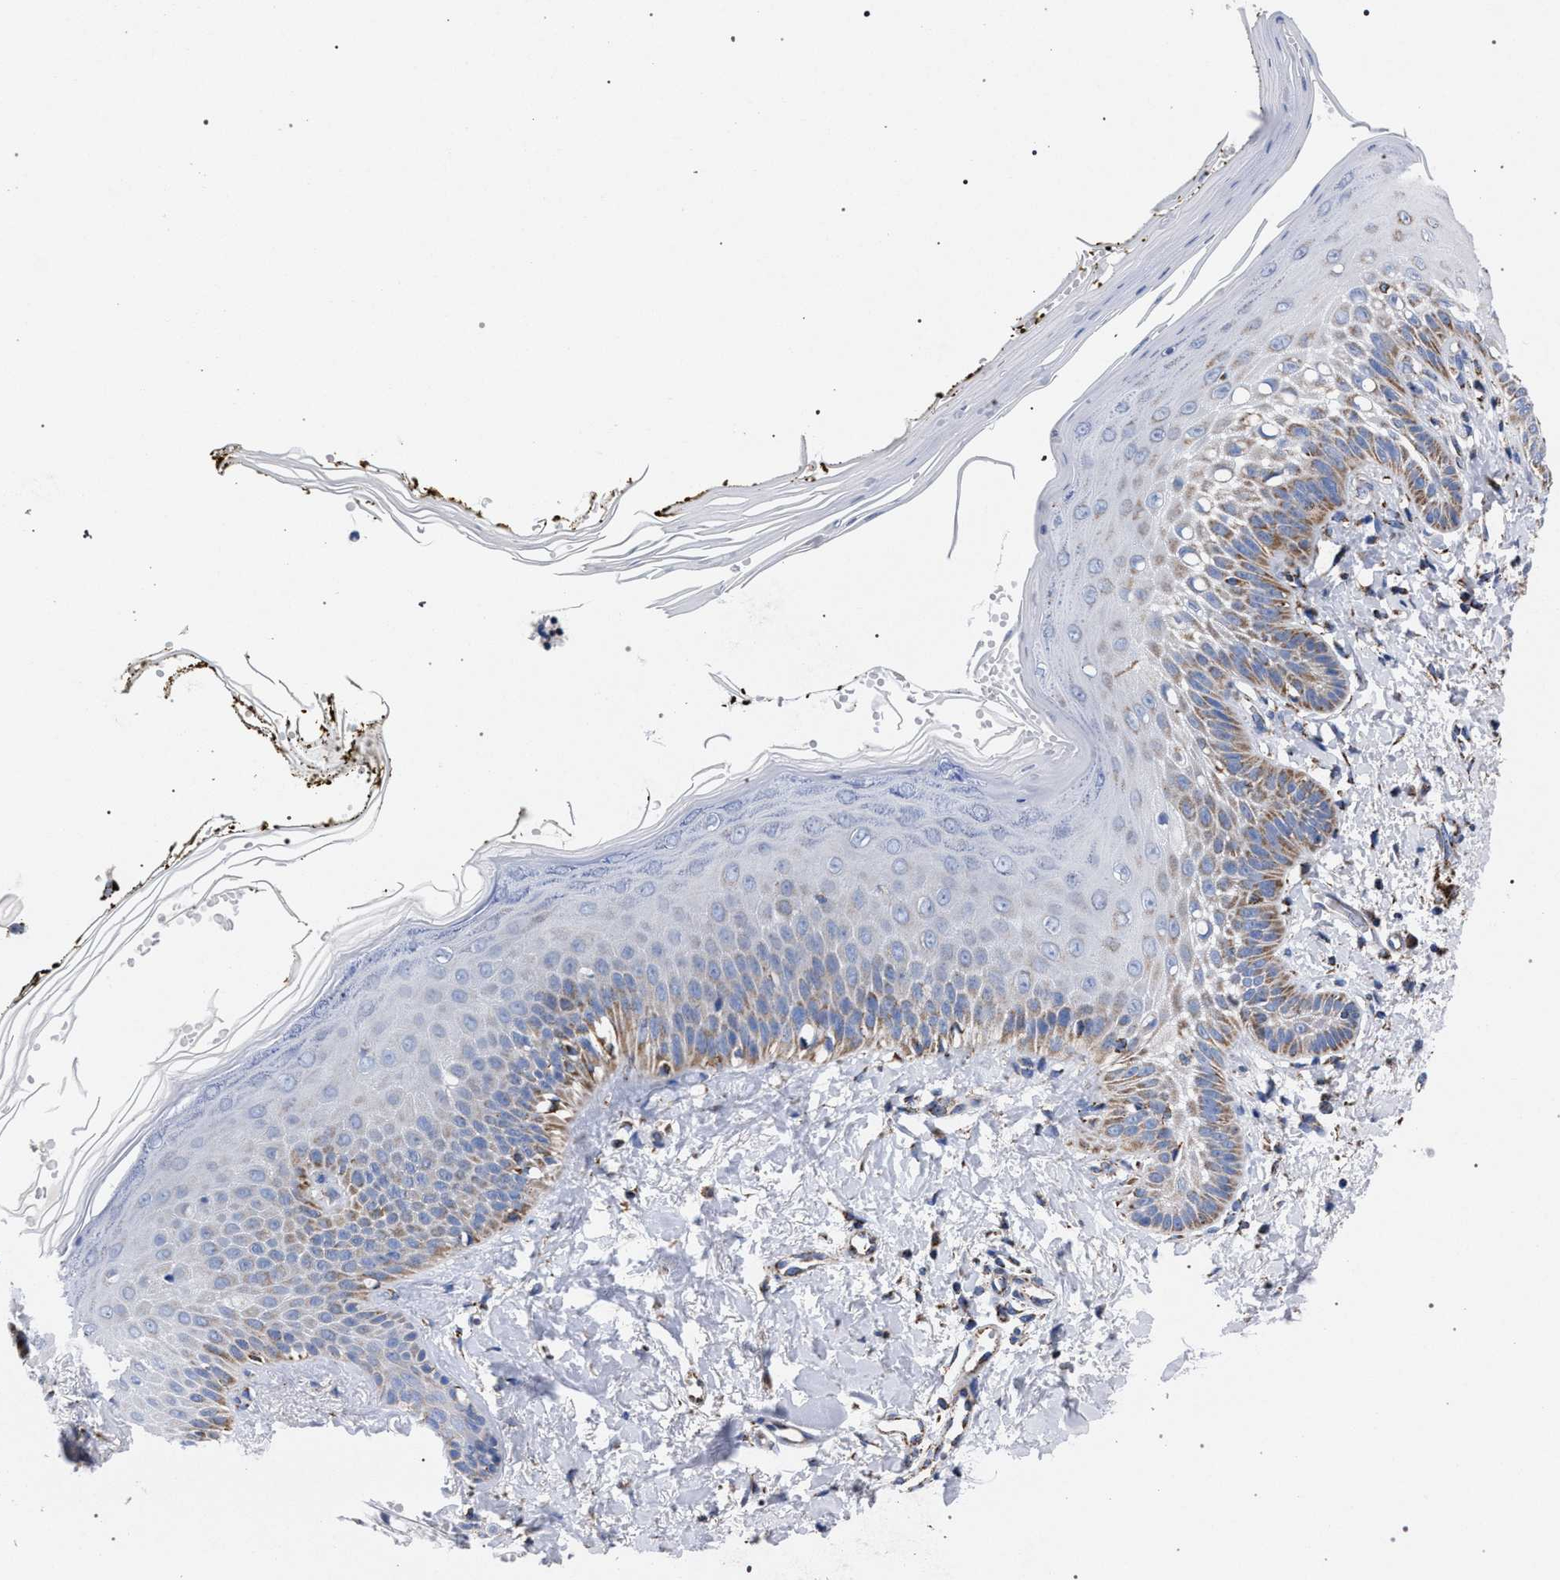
{"staining": {"intensity": "moderate", "quantity": ">75%", "location": "cytoplasmic/membranous"}, "tissue": "skin", "cell_type": "Fibroblasts", "image_type": "normal", "snomed": [{"axis": "morphology", "description": "Normal tissue, NOS"}, {"axis": "topography", "description": "Skin"}, {"axis": "topography", "description": "Peripheral nerve tissue"}], "caption": "Immunohistochemical staining of unremarkable human skin reveals medium levels of moderate cytoplasmic/membranous staining in about >75% of fibroblasts. The staining was performed using DAB, with brown indicating positive protein expression. Nuclei are stained blue with hematoxylin.", "gene": "ACADS", "patient": {"sex": "male", "age": 24}}